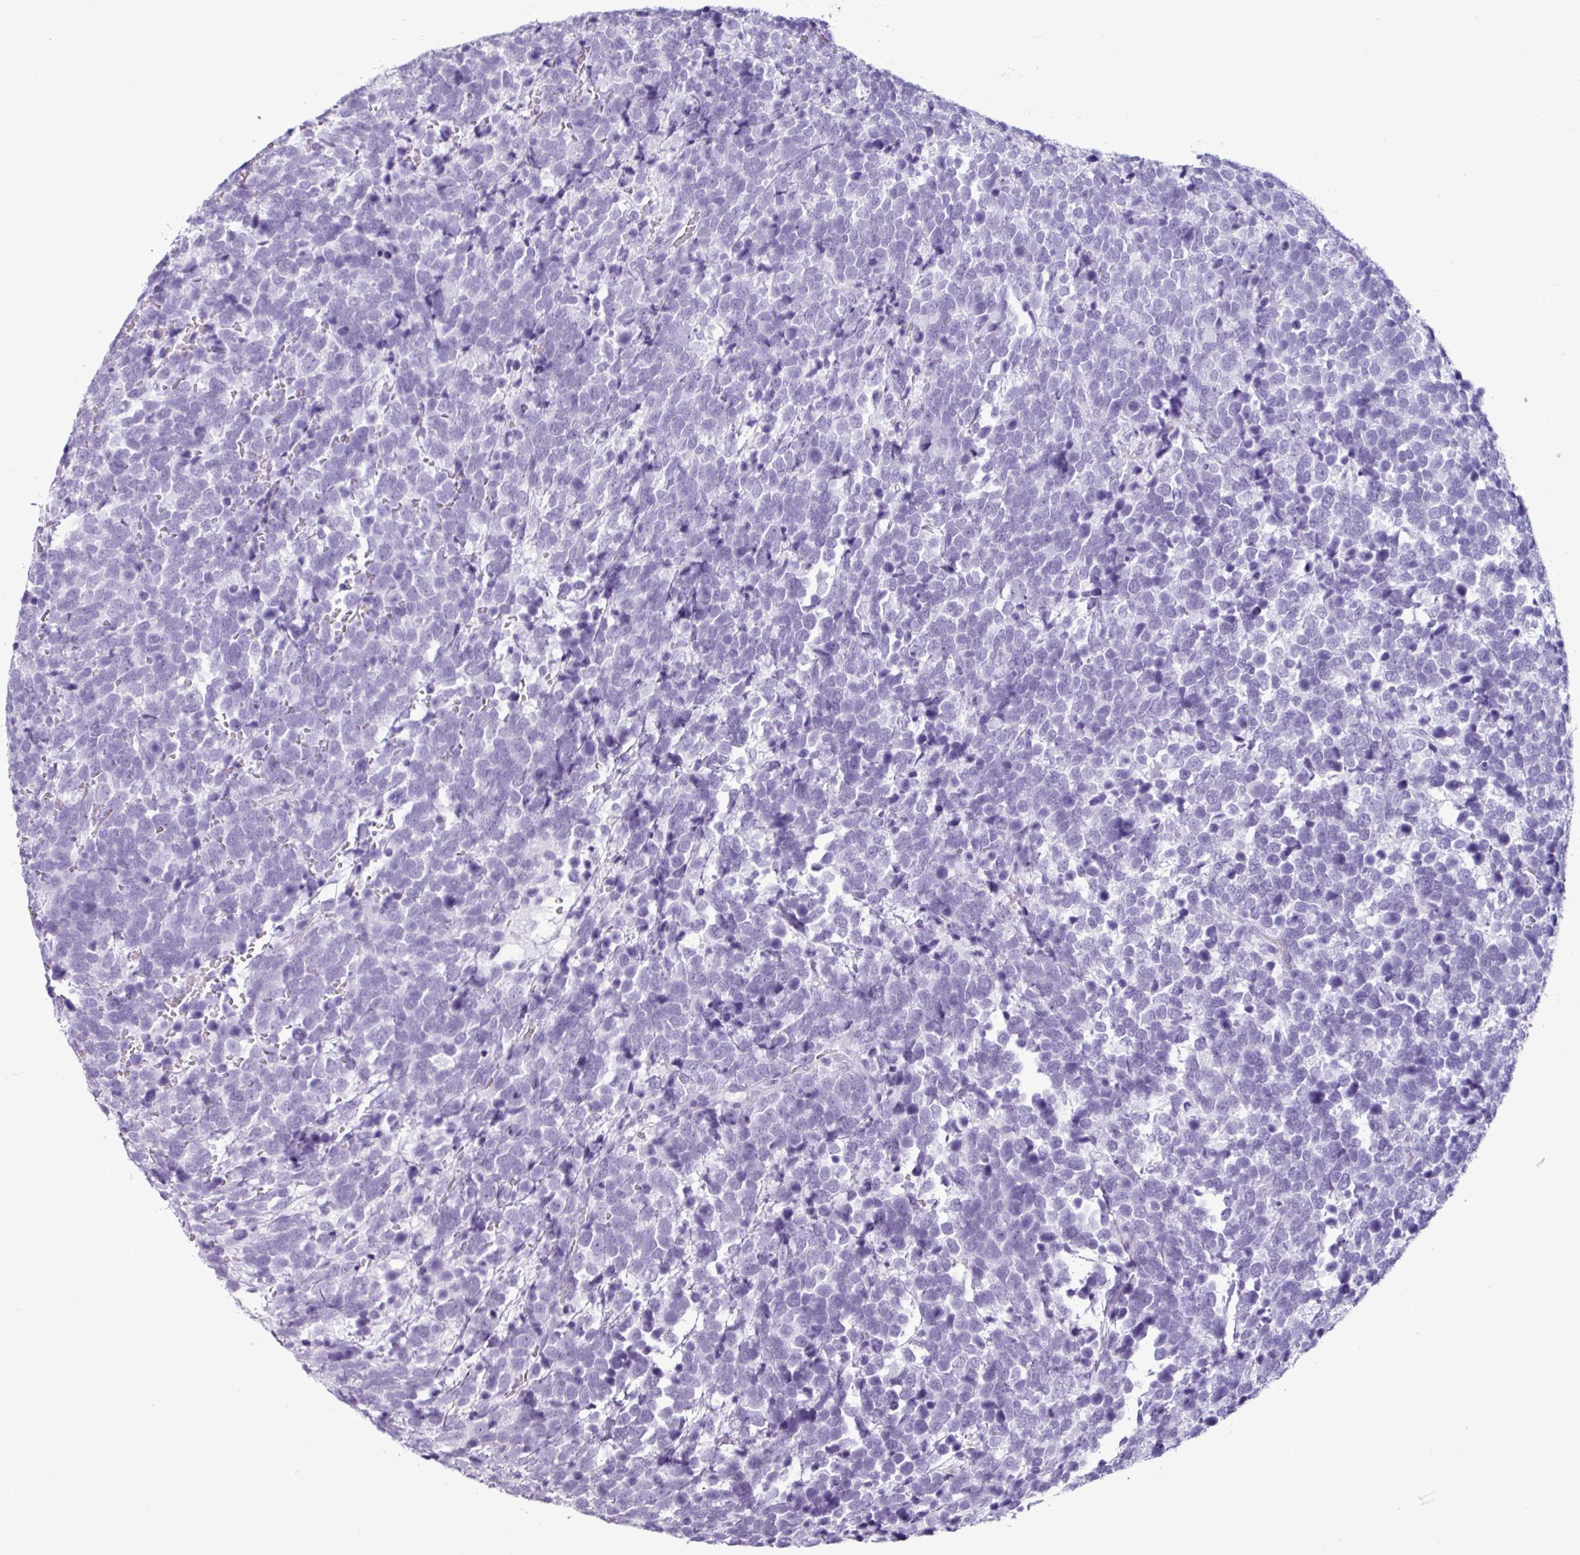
{"staining": {"intensity": "negative", "quantity": "none", "location": "none"}, "tissue": "urothelial cancer", "cell_type": "Tumor cells", "image_type": "cancer", "snomed": [{"axis": "morphology", "description": "Urothelial carcinoma, High grade"}, {"axis": "topography", "description": "Urinary bladder"}], "caption": "Immunohistochemistry photomicrograph of urothelial cancer stained for a protein (brown), which shows no expression in tumor cells.", "gene": "AMY1B", "patient": {"sex": "female", "age": 82}}